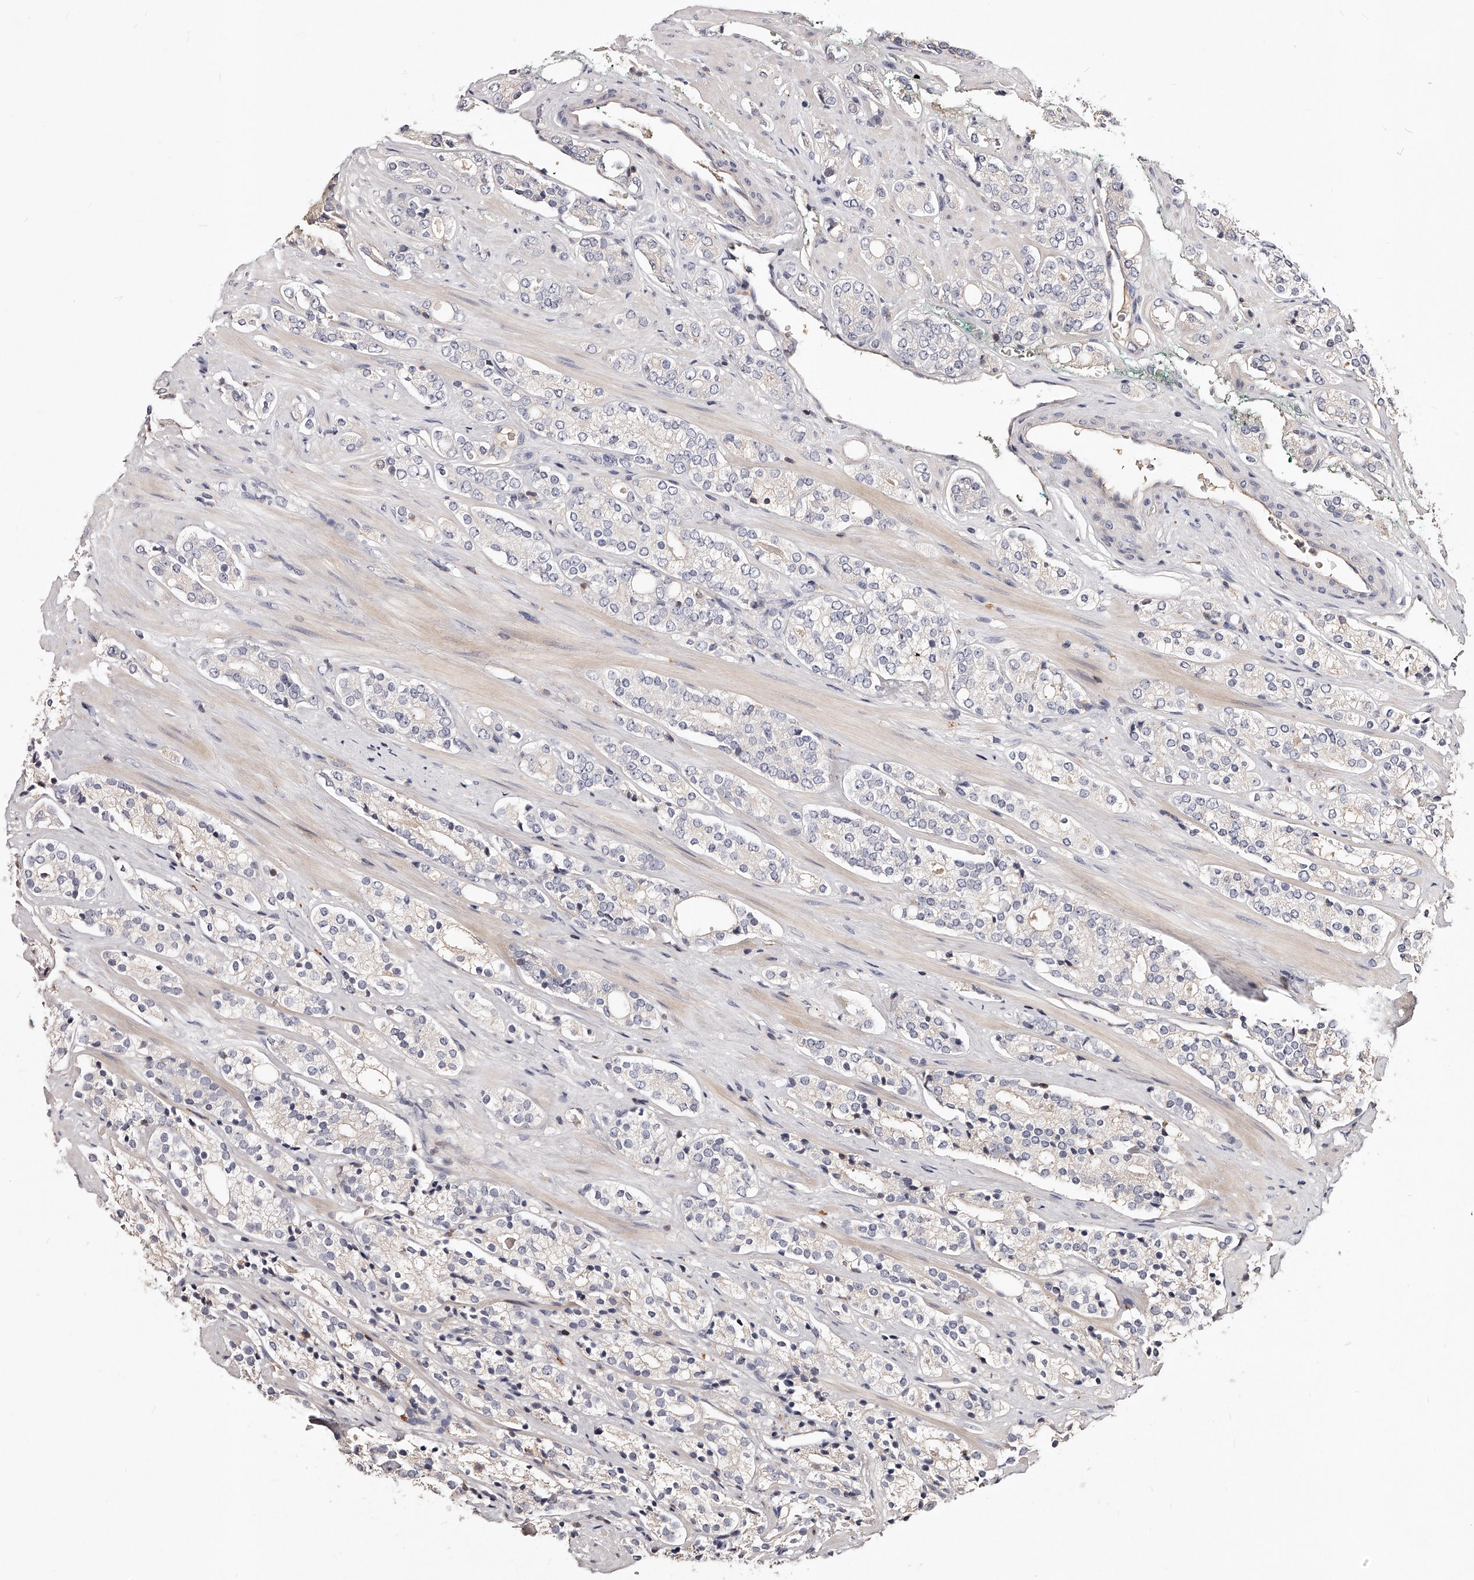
{"staining": {"intensity": "negative", "quantity": "none", "location": "none"}, "tissue": "prostate cancer", "cell_type": "Tumor cells", "image_type": "cancer", "snomed": [{"axis": "morphology", "description": "Adenocarcinoma, High grade"}, {"axis": "topography", "description": "Prostate"}], "caption": "The IHC micrograph has no significant positivity in tumor cells of prostate high-grade adenocarcinoma tissue.", "gene": "PHACTR1", "patient": {"sex": "male", "age": 71}}